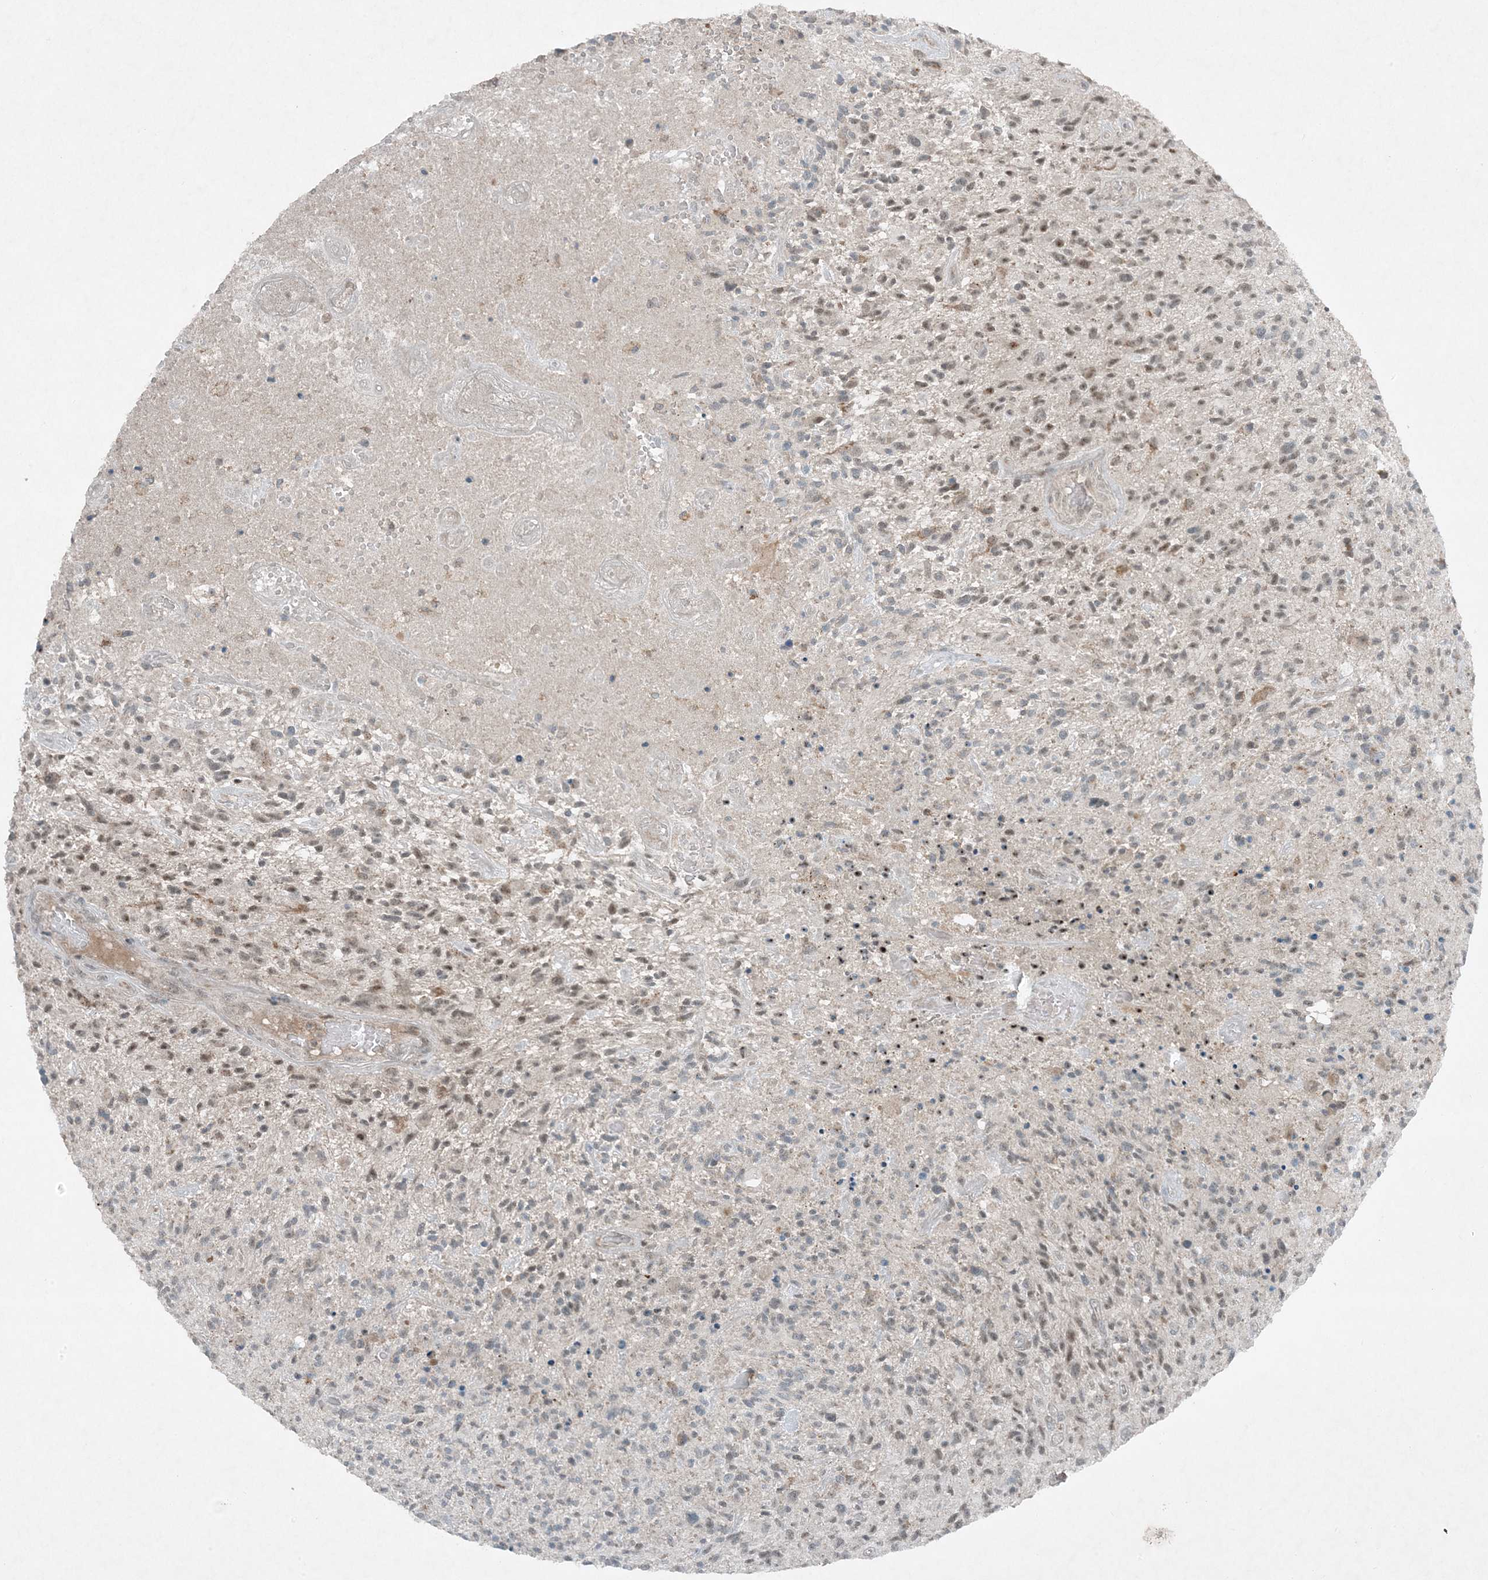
{"staining": {"intensity": "weak", "quantity": ">75%", "location": "nuclear"}, "tissue": "glioma", "cell_type": "Tumor cells", "image_type": "cancer", "snomed": [{"axis": "morphology", "description": "Glioma, malignant, High grade"}, {"axis": "topography", "description": "Brain"}], "caption": "A brown stain highlights weak nuclear staining of a protein in human malignant high-grade glioma tumor cells. The staining was performed using DAB, with brown indicating positive protein expression. Nuclei are stained blue with hematoxylin.", "gene": "MITD1", "patient": {"sex": "male", "age": 47}}